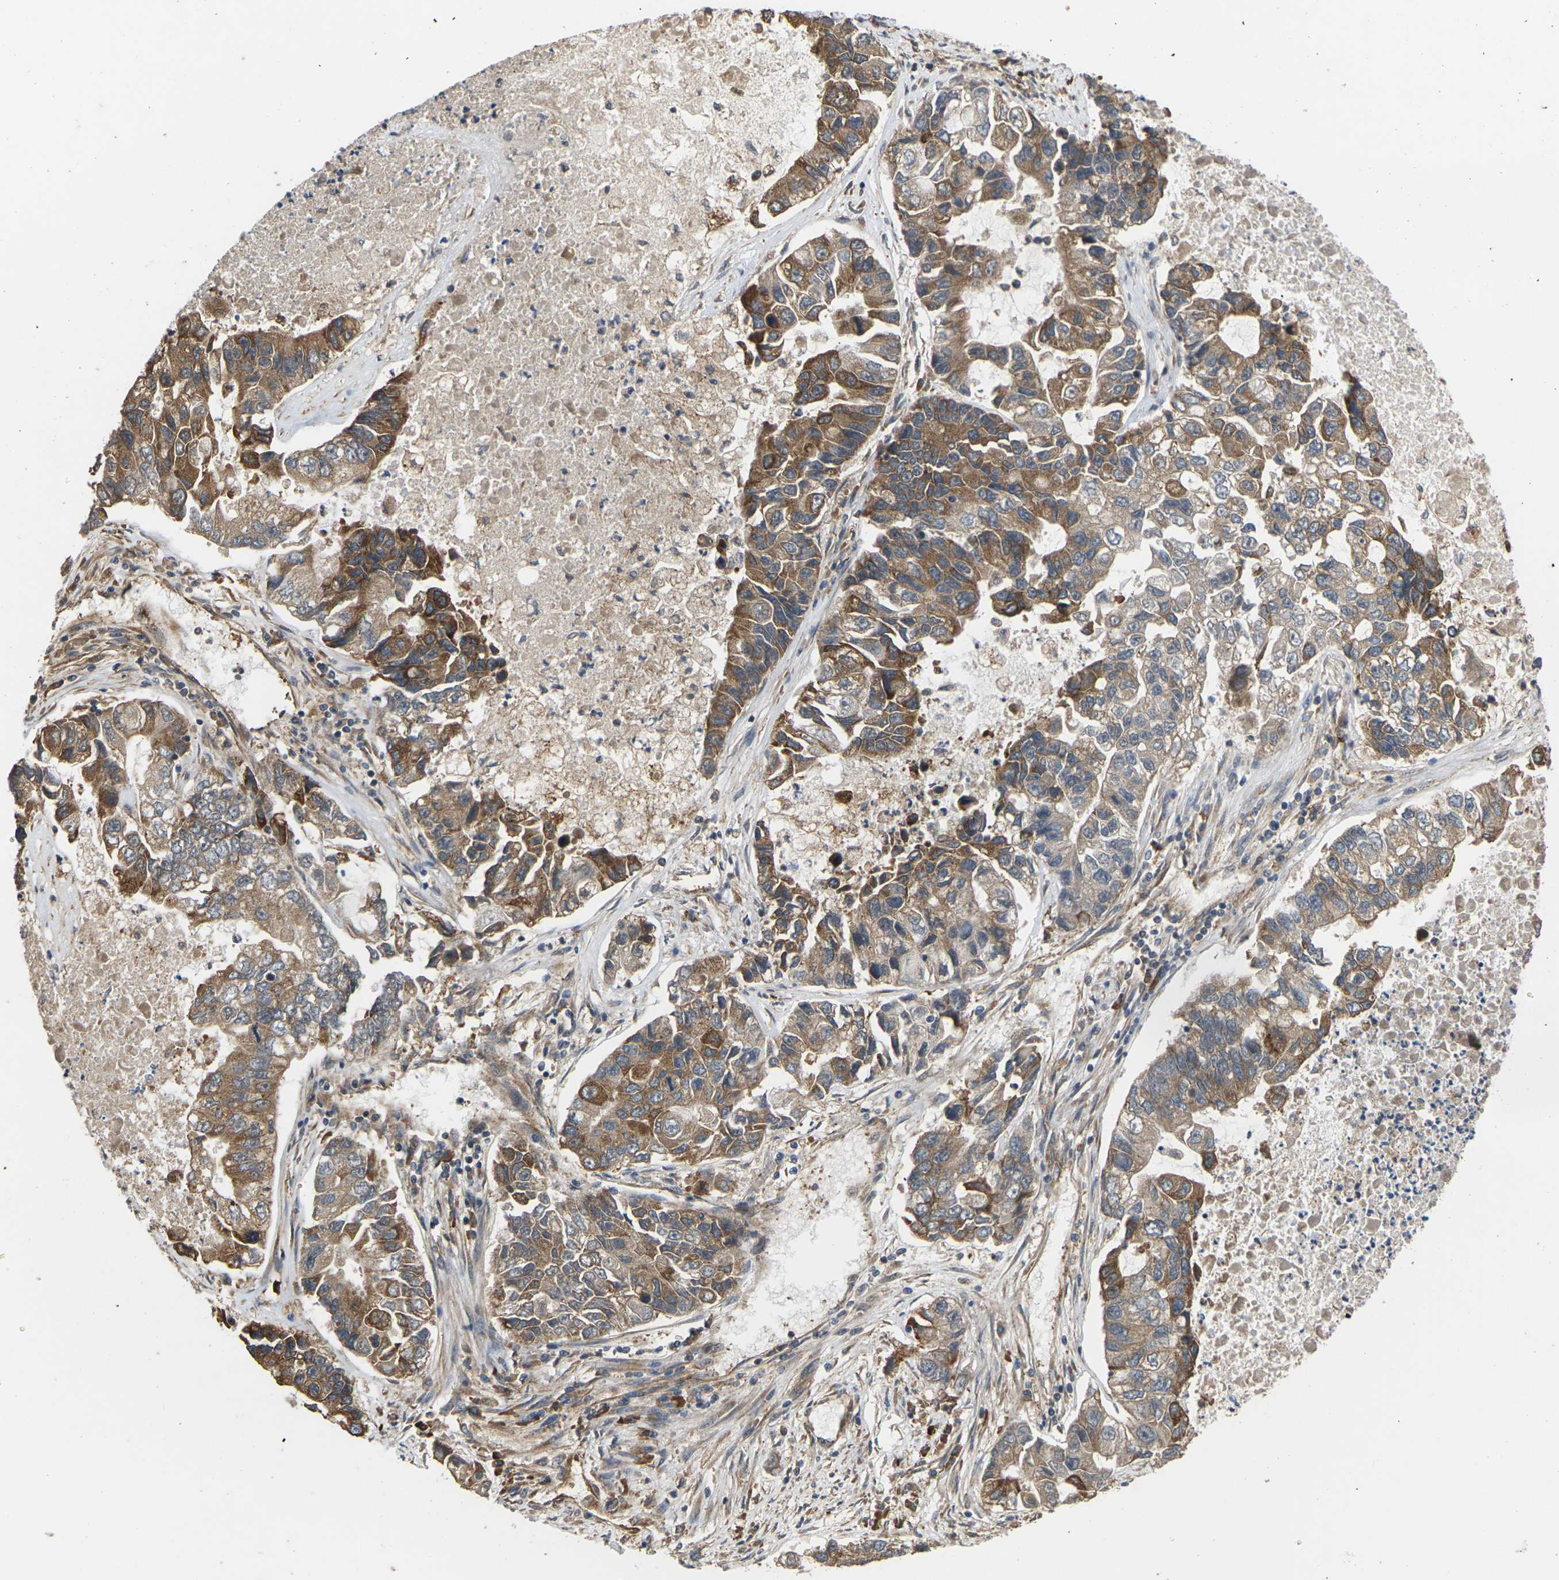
{"staining": {"intensity": "moderate", "quantity": ">75%", "location": "cytoplasmic/membranous"}, "tissue": "lung cancer", "cell_type": "Tumor cells", "image_type": "cancer", "snomed": [{"axis": "morphology", "description": "Adenocarcinoma, NOS"}, {"axis": "topography", "description": "Lung"}], "caption": "Immunohistochemical staining of lung adenocarcinoma reveals medium levels of moderate cytoplasmic/membranous expression in approximately >75% of tumor cells.", "gene": "NRAS", "patient": {"sex": "female", "age": 51}}